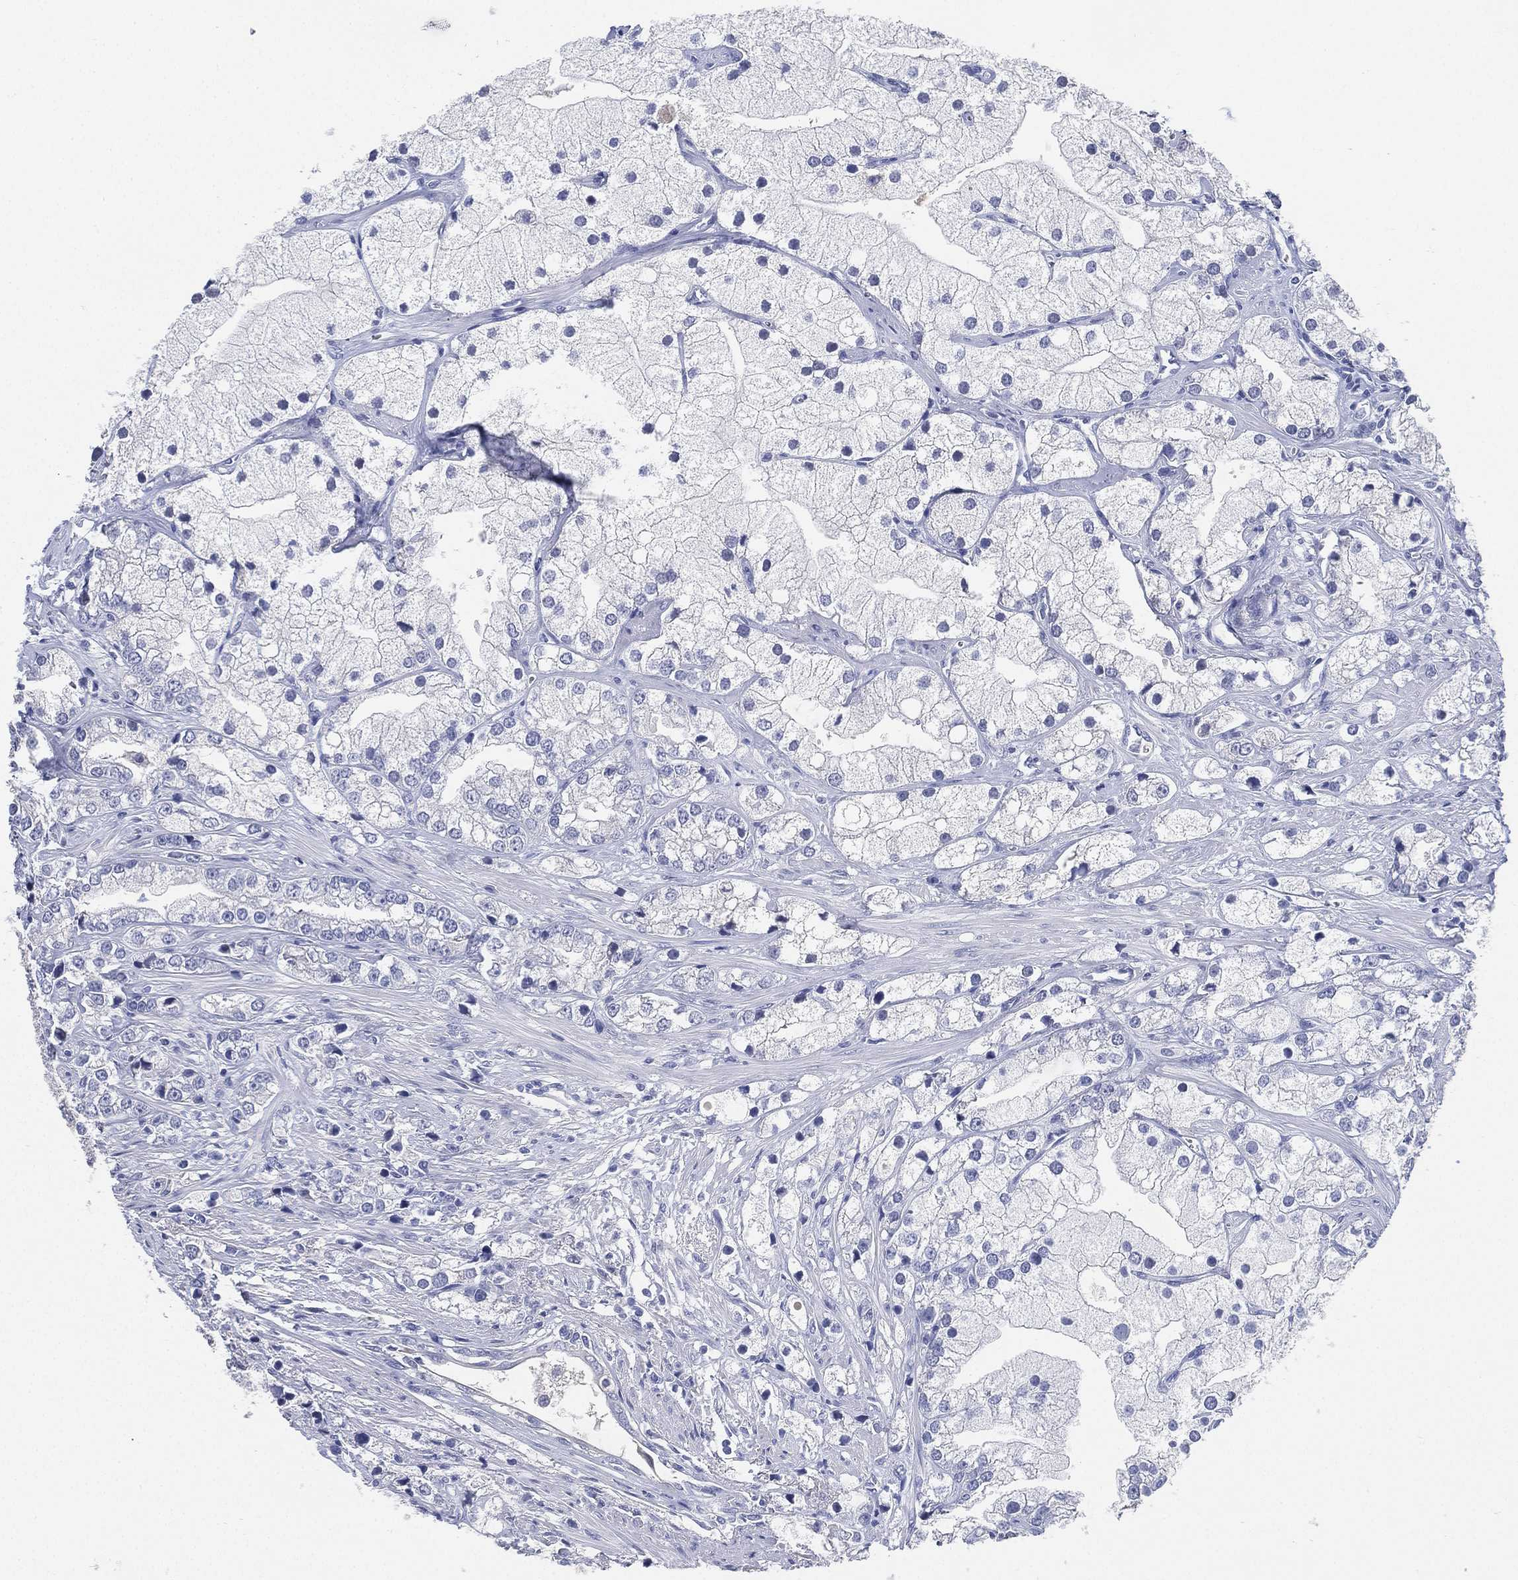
{"staining": {"intensity": "negative", "quantity": "none", "location": "none"}, "tissue": "prostate cancer", "cell_type": "Tumor cells", "image_type": "cancer", "snomed": [{"axis": "morphology", "description": "Adenocarcinoma, NOS"}, {"axis": "topography", "description": "Prostate and seminal vesicle, NOS"}, {"axis": "topography", "description": "Prostate"}], "caption": "Image shows no significant protein staining in tumor cells of prostate cancer (adenocarcinoma). (Brightfield microscopy of DAB IHC at high magnification).", "gene": "IYD", "patient": {"sex": "male", "age": 79}}